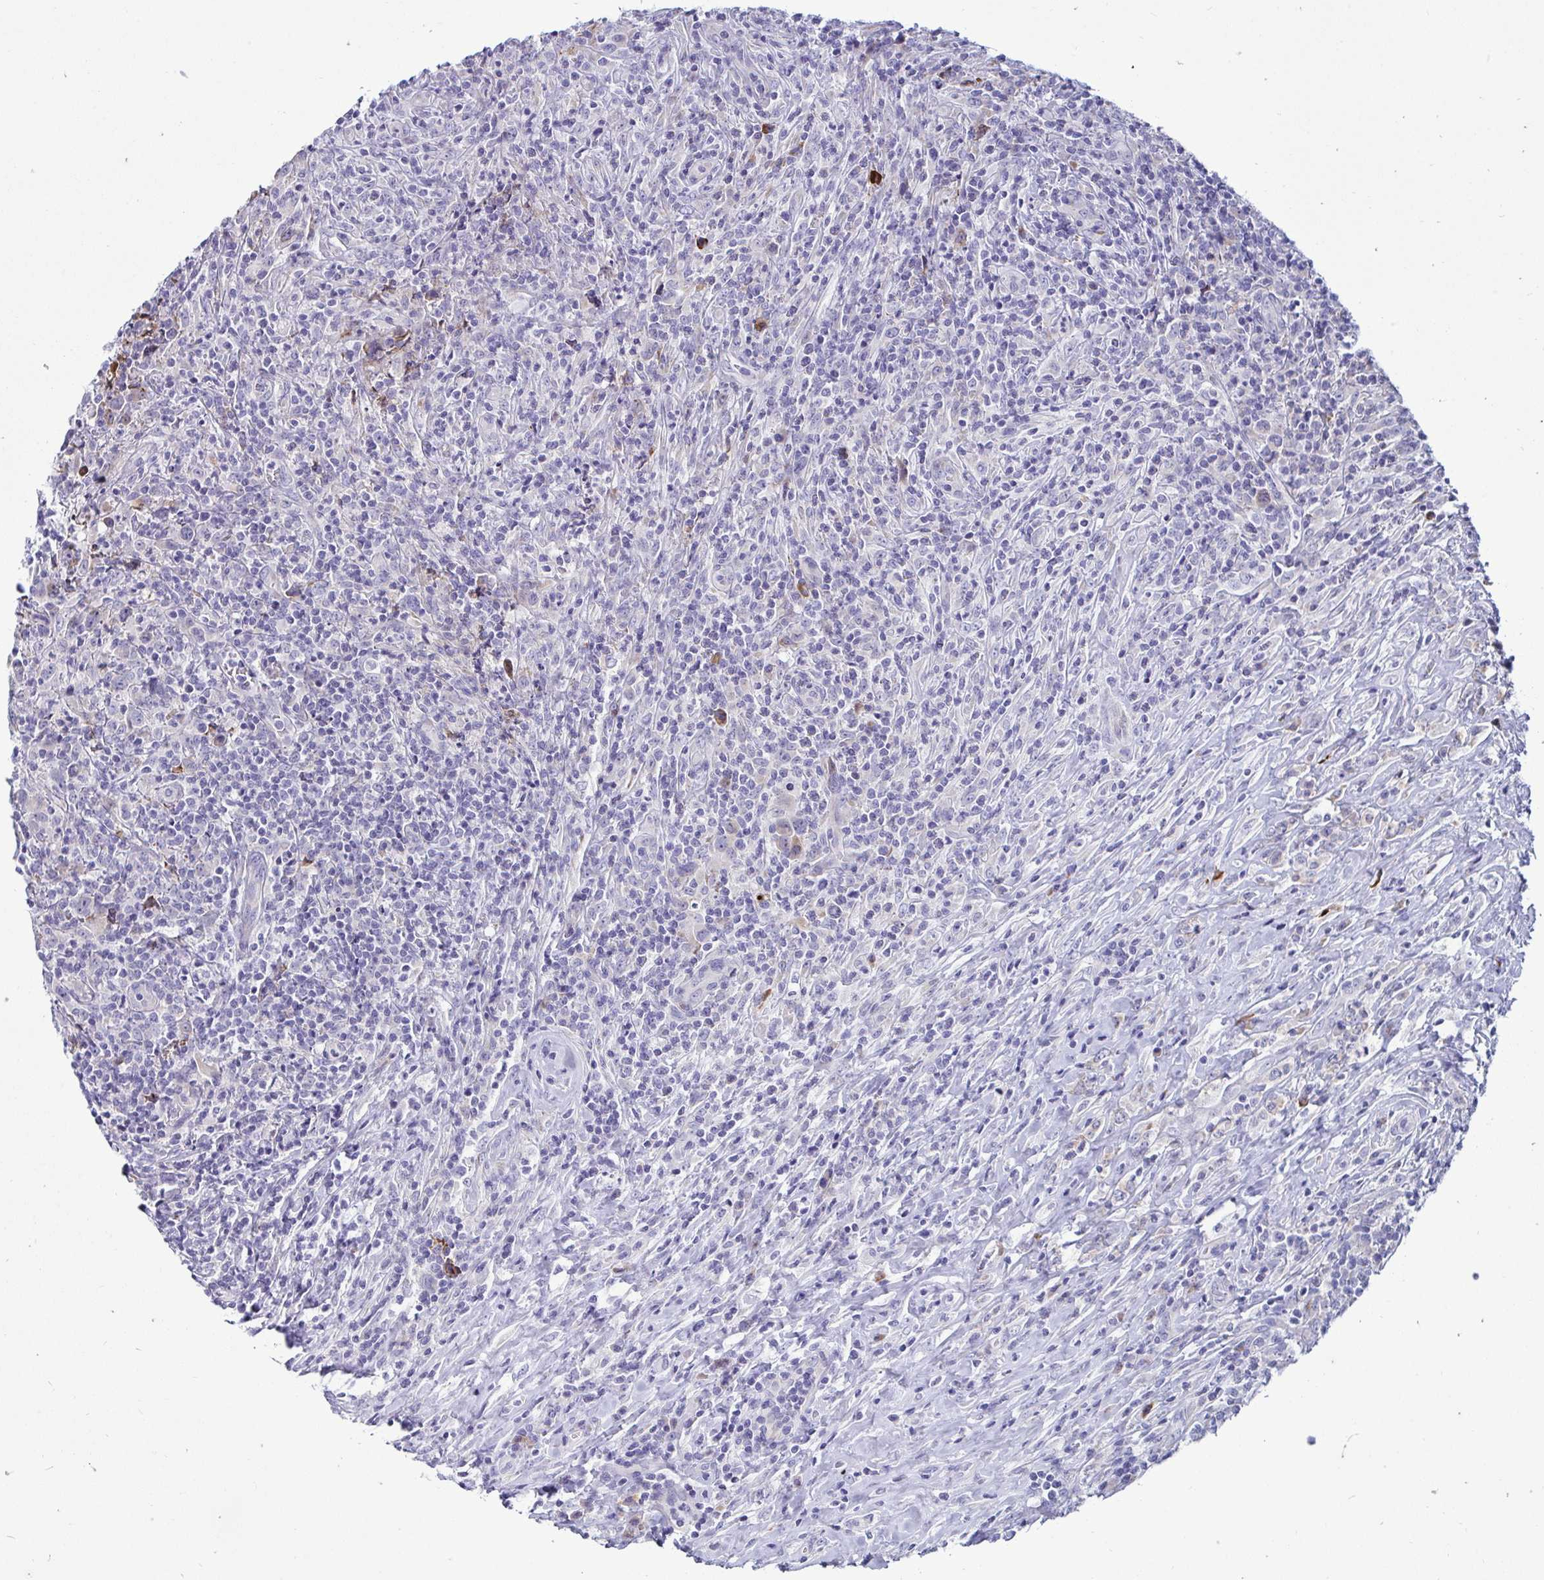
{"staining": {"intensity": "weak", "quantity": "<25%", "location": "cytoplasmic/membranous"}, "tissue": "lymphoma", "cell_type": "Tumor cells", "image_type": "cancer", "snomed": [{"axis": "morphology", "description": "Hodgkin's disease, NOS"}, {"axis": "topography", "description": "Lymph node"}], "caption": "A high-resolution histopathology image shows immunohistochemistry (IHC) staining of lymphoma, which demonstrates no significant expression in tumor cells.", "gene": "TFPI2", "patient": {"sex": "female", "age": 18}}